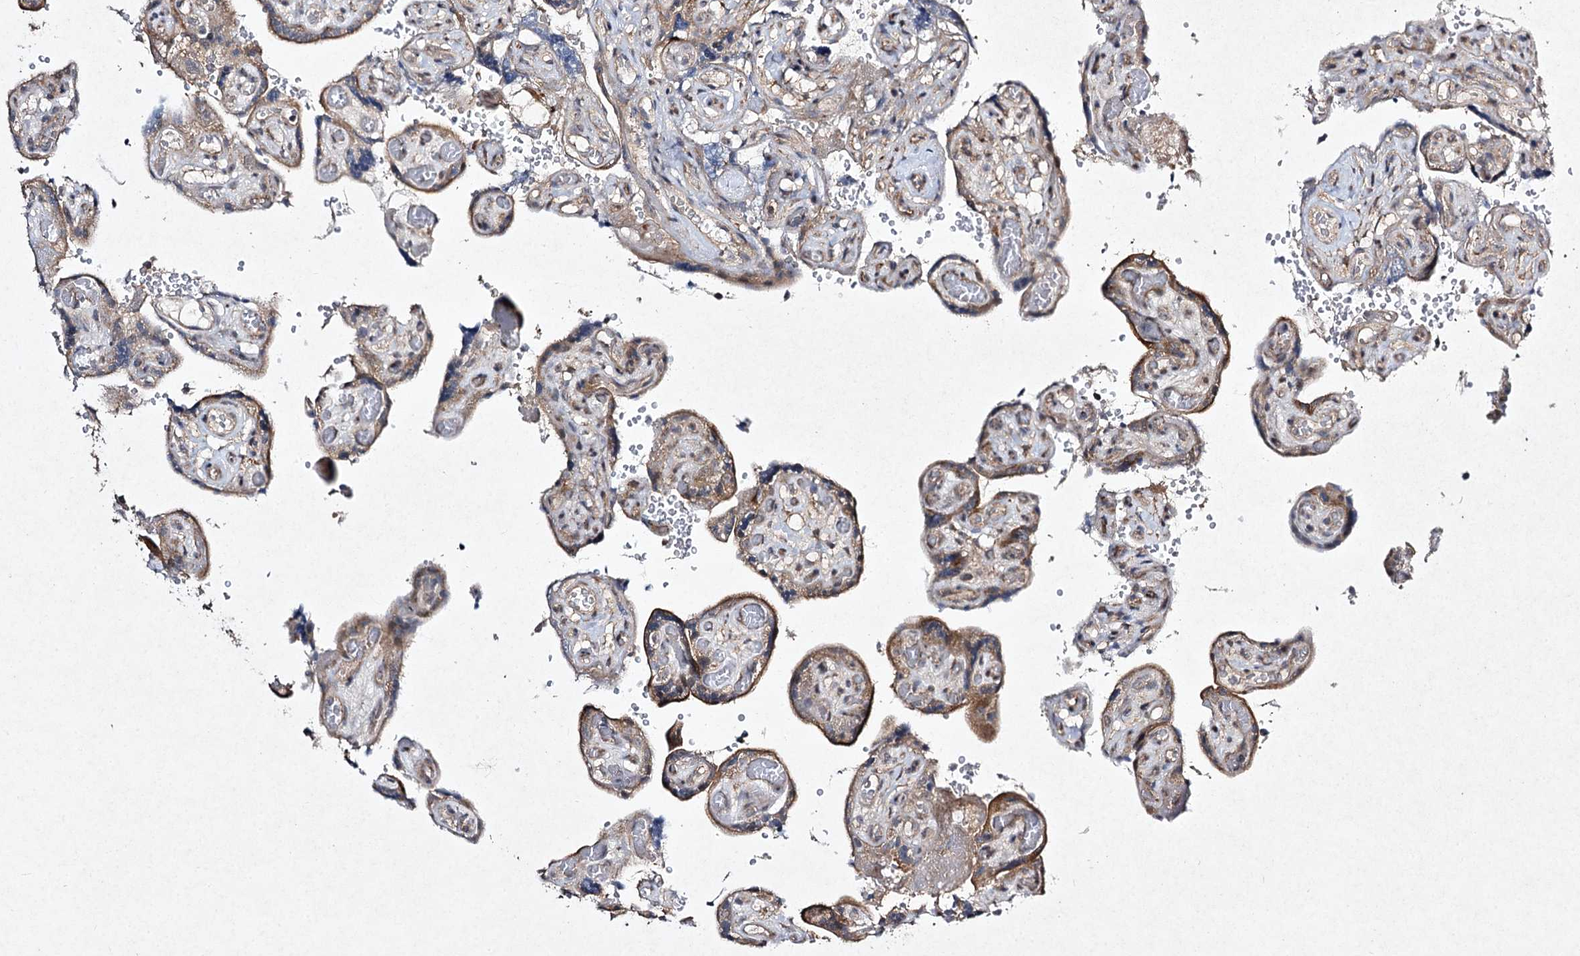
{"staining": {"intensity": "weak", "quantity": "<25%", "location": "cytoplasmic/membranous"}, "tissue": "placenta", "cell_type": "Decidual cells", "image_type": "normal", "snomed": [{"axis": "morphology", "description": "Normal tissue, NOS"}, {"axis": "topography", "description": "Placenta"}], "caption": "This is an immunohistochemistry (IHC) micrograph of benign human placenta. There is no positivity in decidual cells.", "gene": "FANCL", "patient": {"sex": "female", "age": 30}}